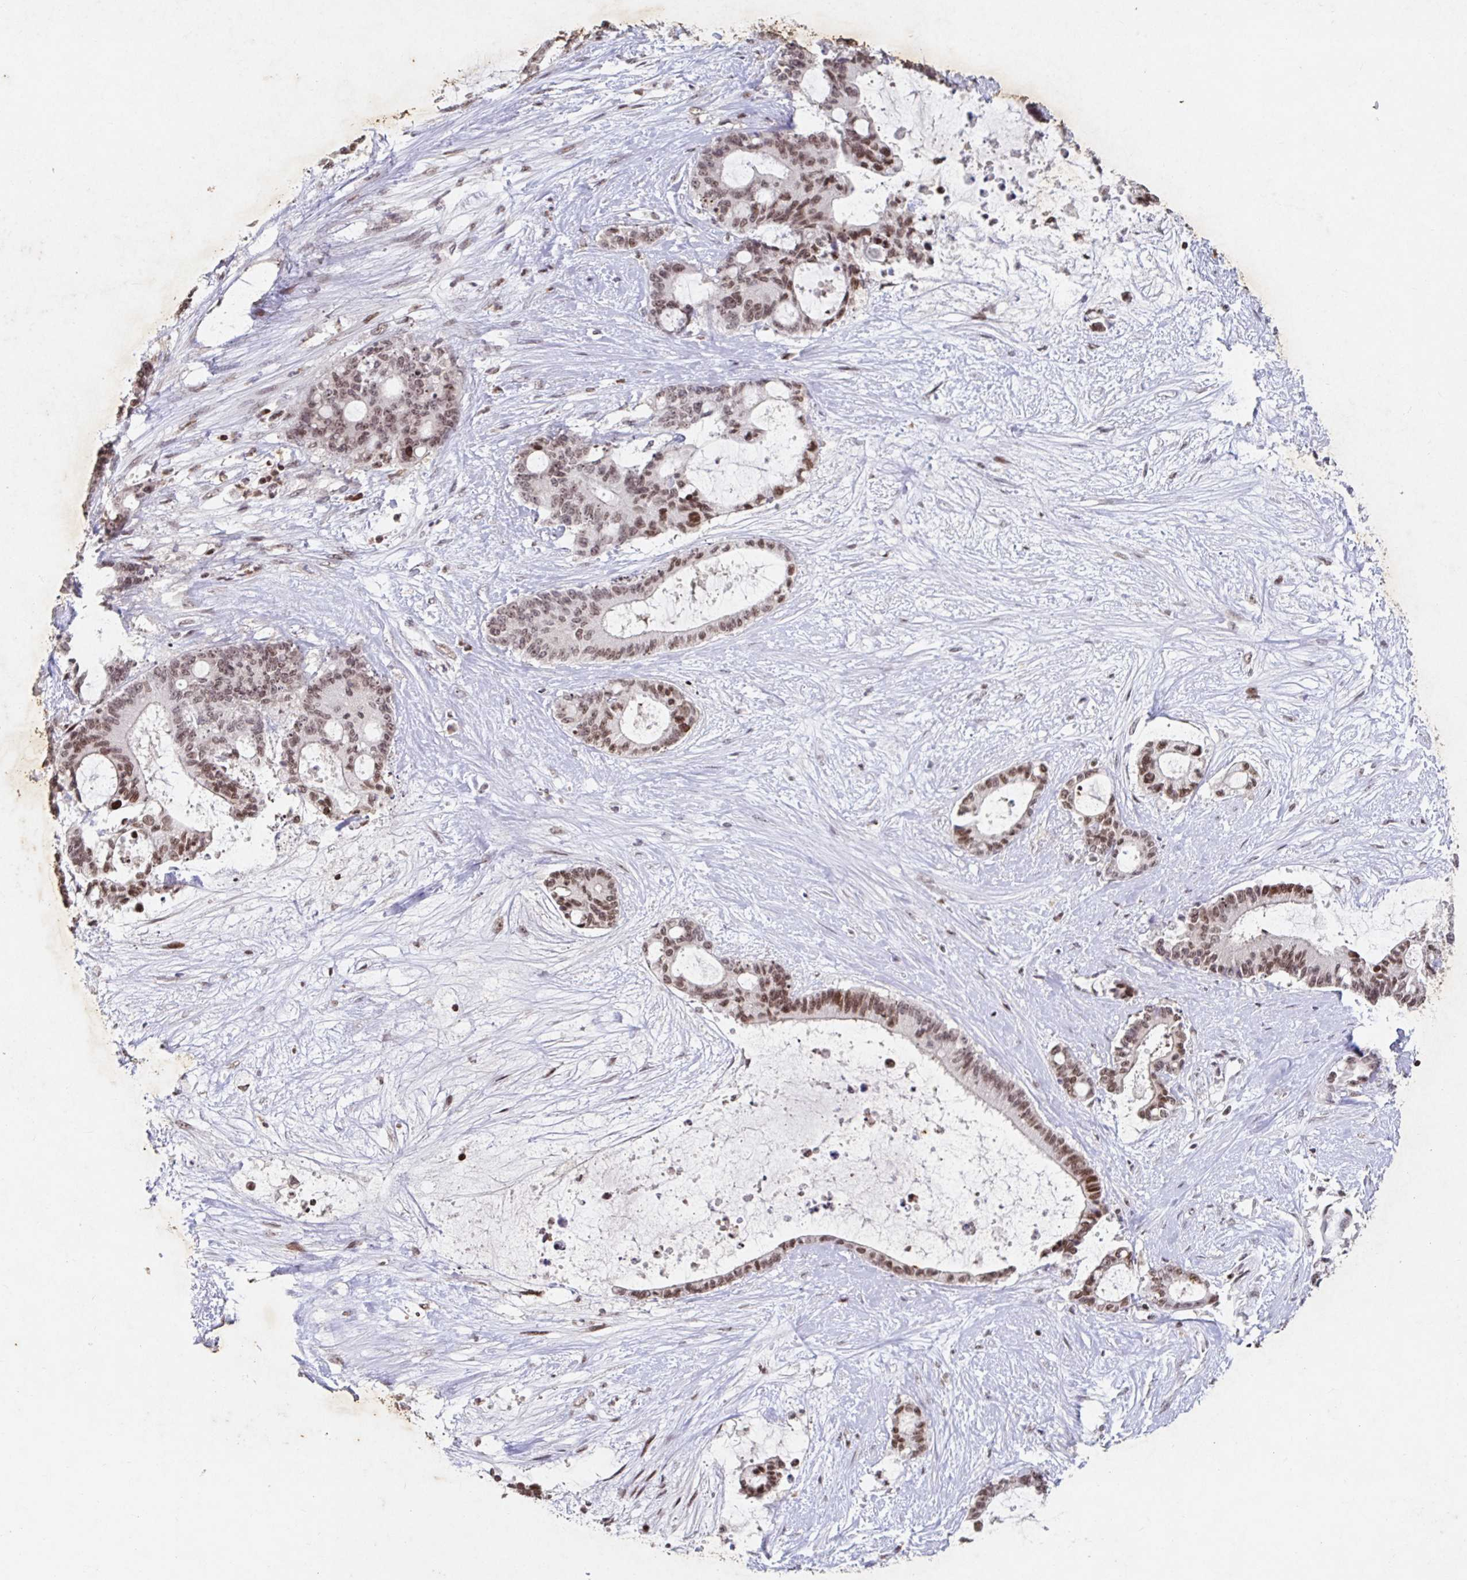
{"staining": {"intensity": "moderate", "quantity": ">75%", "location": "nuclear"}, "tissue": "liver cancer", "cell_type": "Tumor cells", "image_type": "cancer", "snomed": [{"axis": "morphology", "description": "Normal tissue, NOS"}, {"axis": "morphology", "description": "Cholangiocarcinoma"}, {"axis": "topography", "description": "Liver"}, {"axis": "topography", "description": "Peripheral nerve tissue"}], "caption": "IHC of cholangiocarcinoma (liver) shows medium levels of moderate nuclear positivity in about >75% of tumor cells. The protein of interest is stained brown, and the nuclei are stained in blue (DAB (3,3'-diaminobenzidine) IHC with brightfield microscopy, high magnification).", "gene": "C19orf53", "patient": {"sex": "female", "age": 73}}